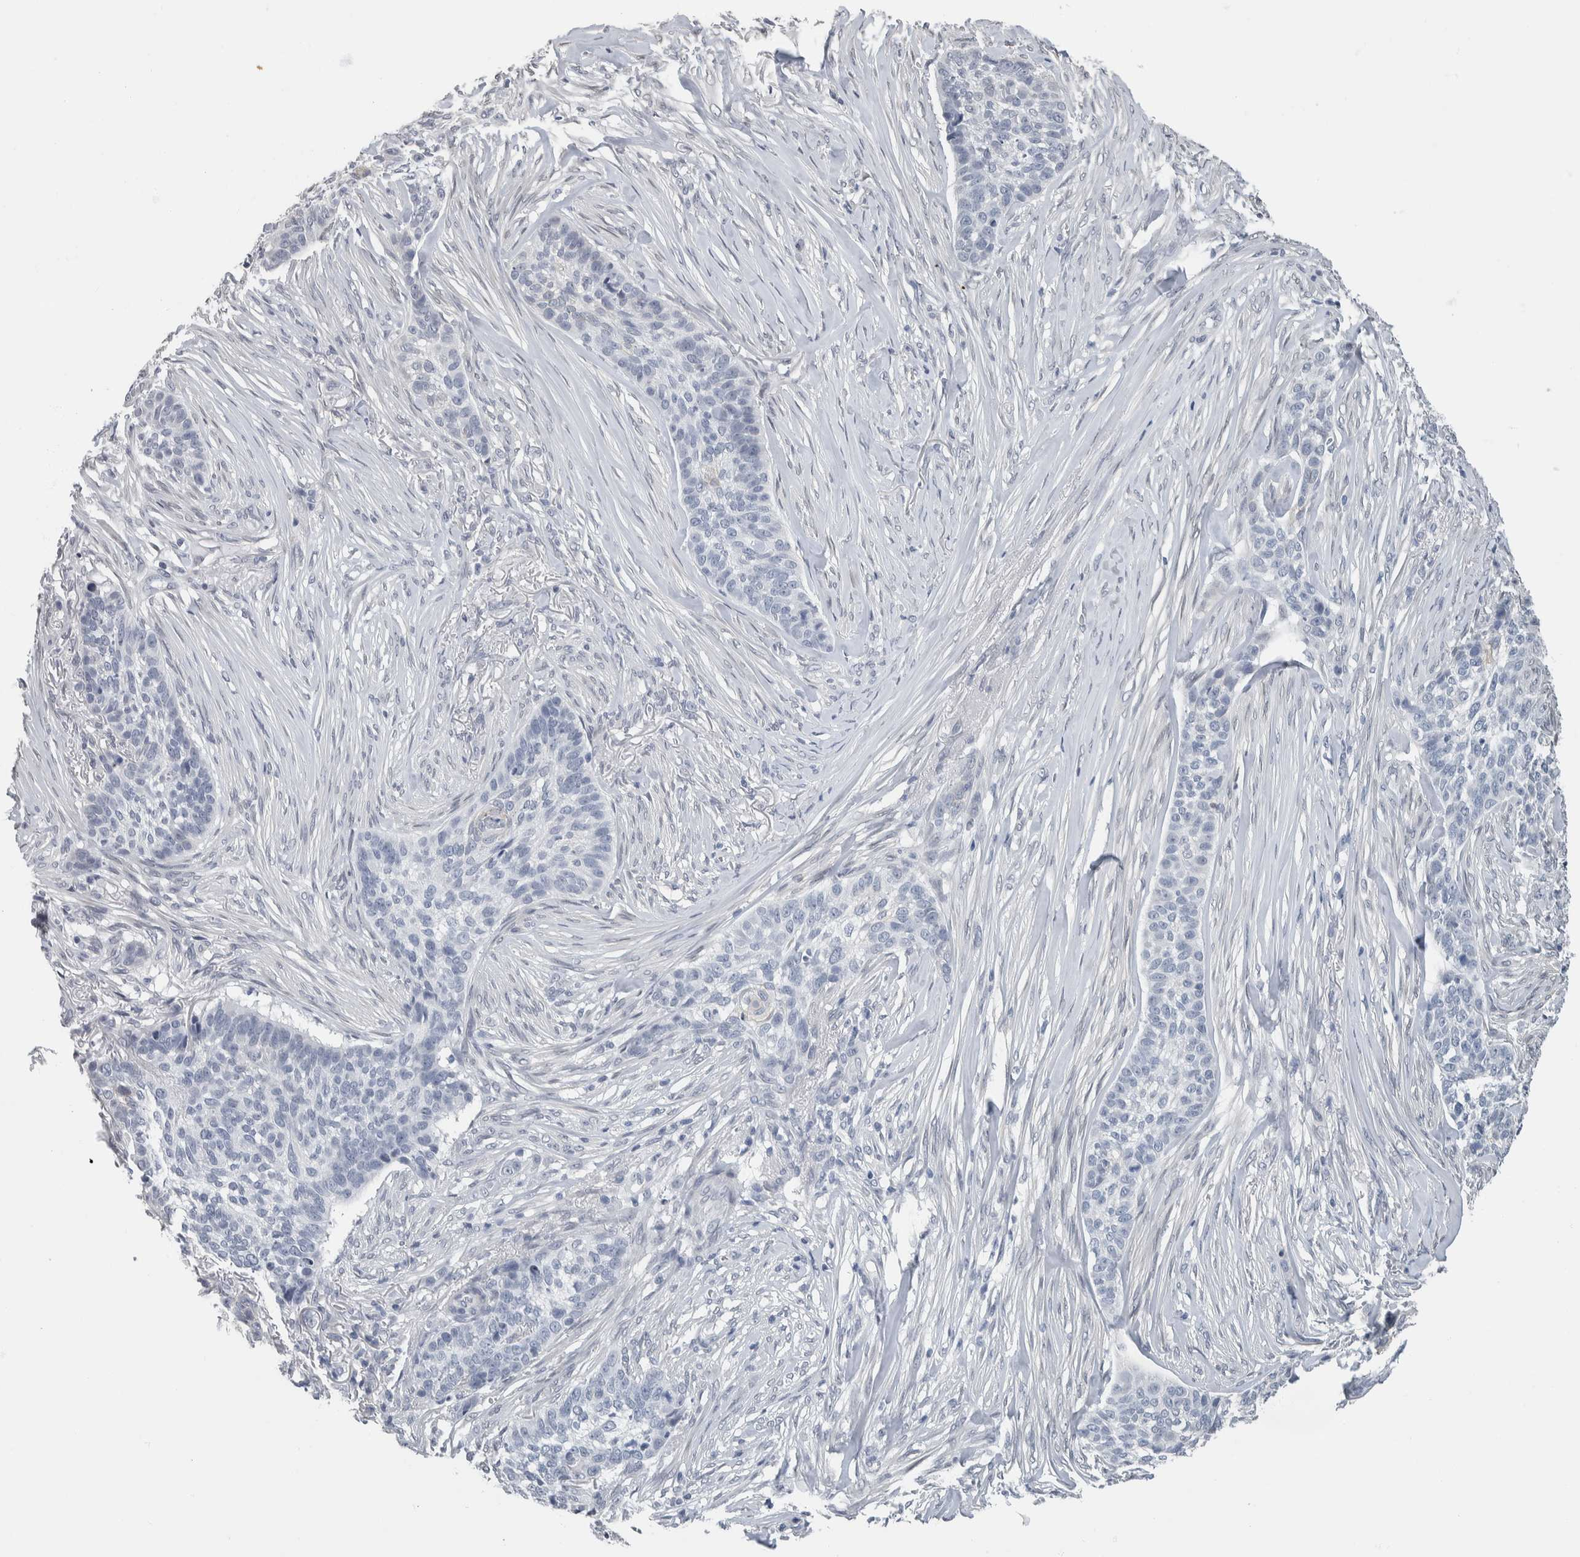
{"staining": {"intensity": "negative", "quantity": "none", "location": "none"}, "tissue": "skin cancer", "cell_type": "Tumor cells", "image_type": "cancer", "snomed": [{"axis": "morphology", "description": "Basal cell carcinoma"}, {"axis": "topography", "description": "Skin"}], "caption": "IHC image of neoplastic tissue: skin cancer (basal cell carcinoma) stained with DAB (3,3'-diaminobenzidine) reveals no significant protein positivity in tumor cells. (Brightfield microscopy of DAB (3,3'-diaminobenzidine) IHC at high magnification).", "gene": "NEFM", "patient": {"sex": "male", "age": 85}}